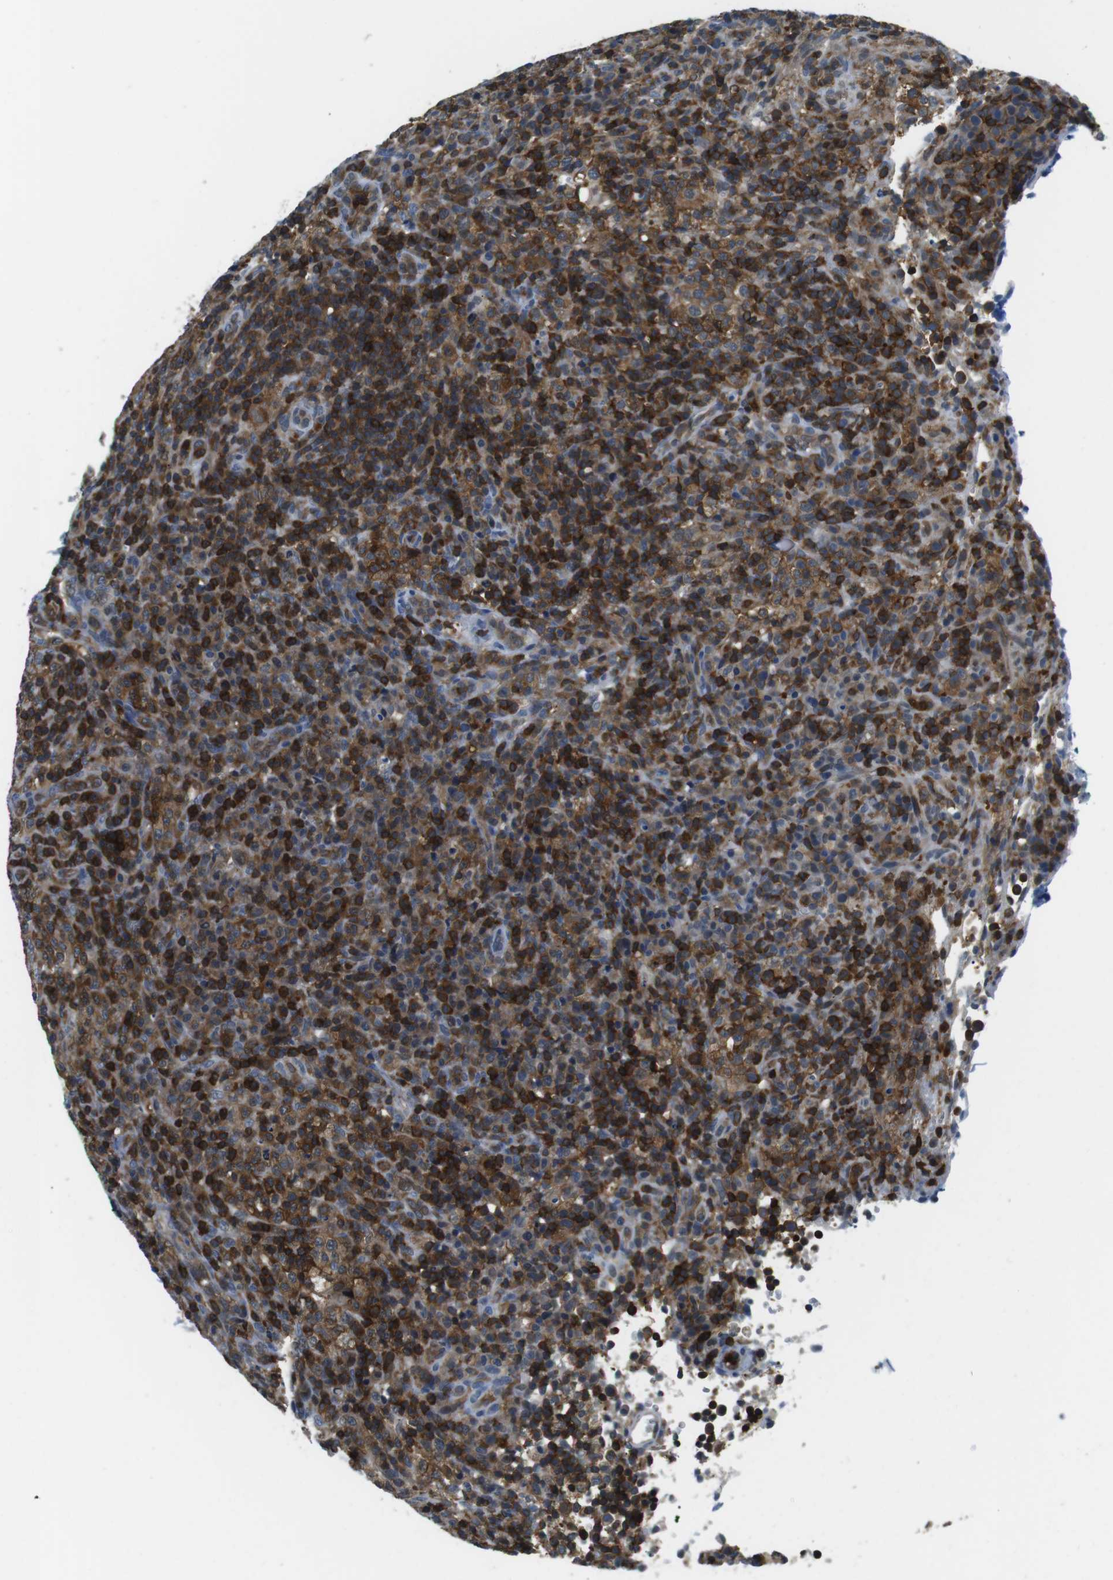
{"staining": {"intensity": "strong", "quantity": "25%-75%", "location": "cytoplasmic/membranous"}, "tissue": "lymphoma", "cell_type": "Tumor cells", "image_type": "cancer", "snomed": [{"axis": "morphology", "description": "Malignant lymphoma, non-Hodgkin's type, High grade"}, {"axis": "topography", "description": "Lymph node"}], "caption": "Tumor cells reveal high levels of strong cytoplasmic/membranous staining in about 25%-75% of cells in high-grade malignant lymphoma, non-Hodgkin's type.", "gene": "STK10", "patient": {"sex": "female", "age": 76}}